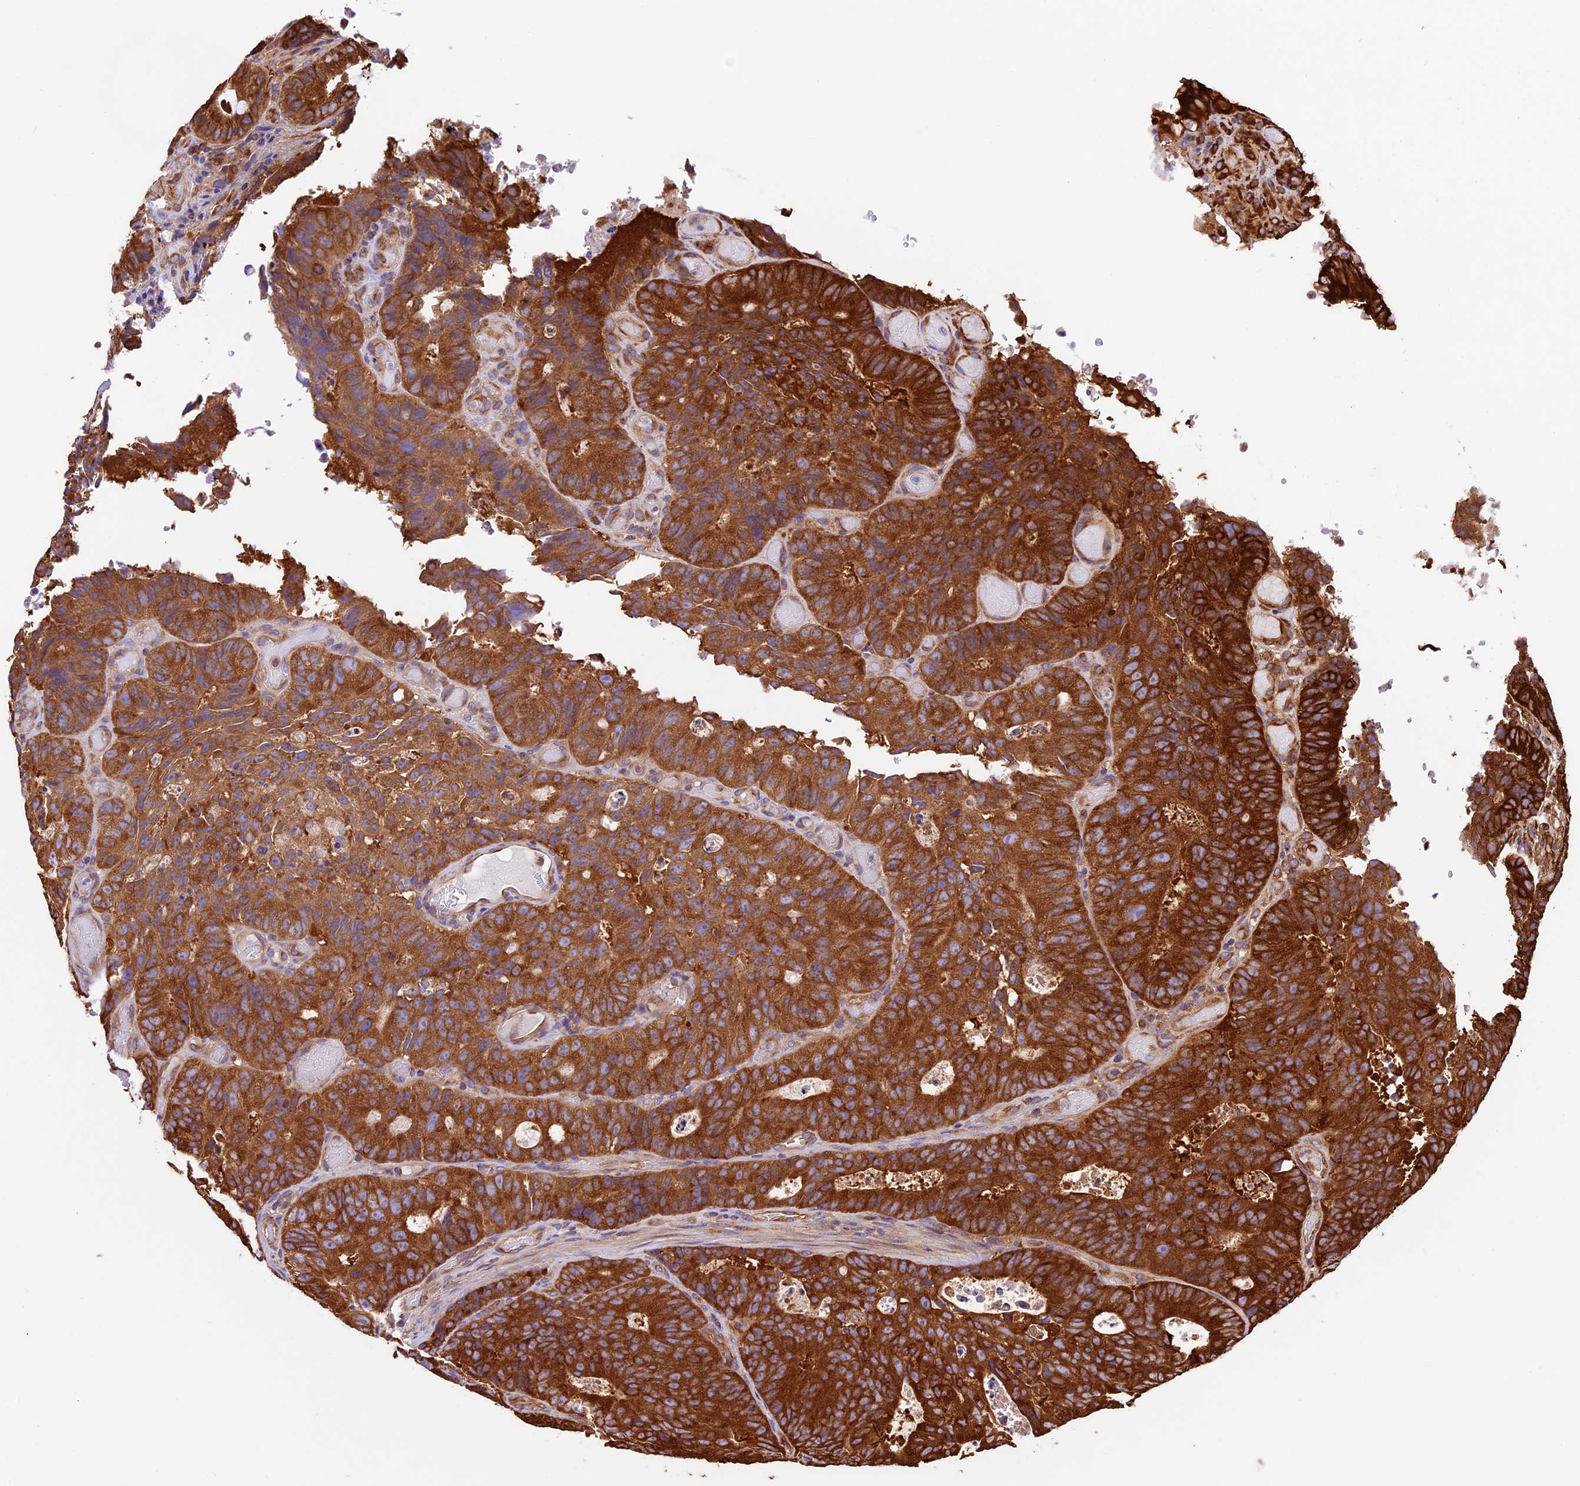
{"staining": {"intensity": "strong", "quantity": ">75%", "location": "cytoplasmic/membranous"}, "tissue": "colorectal cancer", "cell_type": "Tumor cells", "image_type": "cancer", "snomed": [{"axis": "morphology", "description": "Adenocarcinoma, NOS"}, {"axis": "topography", "description": "Colon"}], "caption": "High-magnification brightfield microscopy of adenocarcinoma (colorectal) stained with DAB (brown) and counterstained with hematoxylin (blue). tumor cells exhibit strong cytoplasmic/membranous positivity is present in approximately>75% of cells.", "gene": "KARS1", "patient": {"sex": "male", "age": 87}}